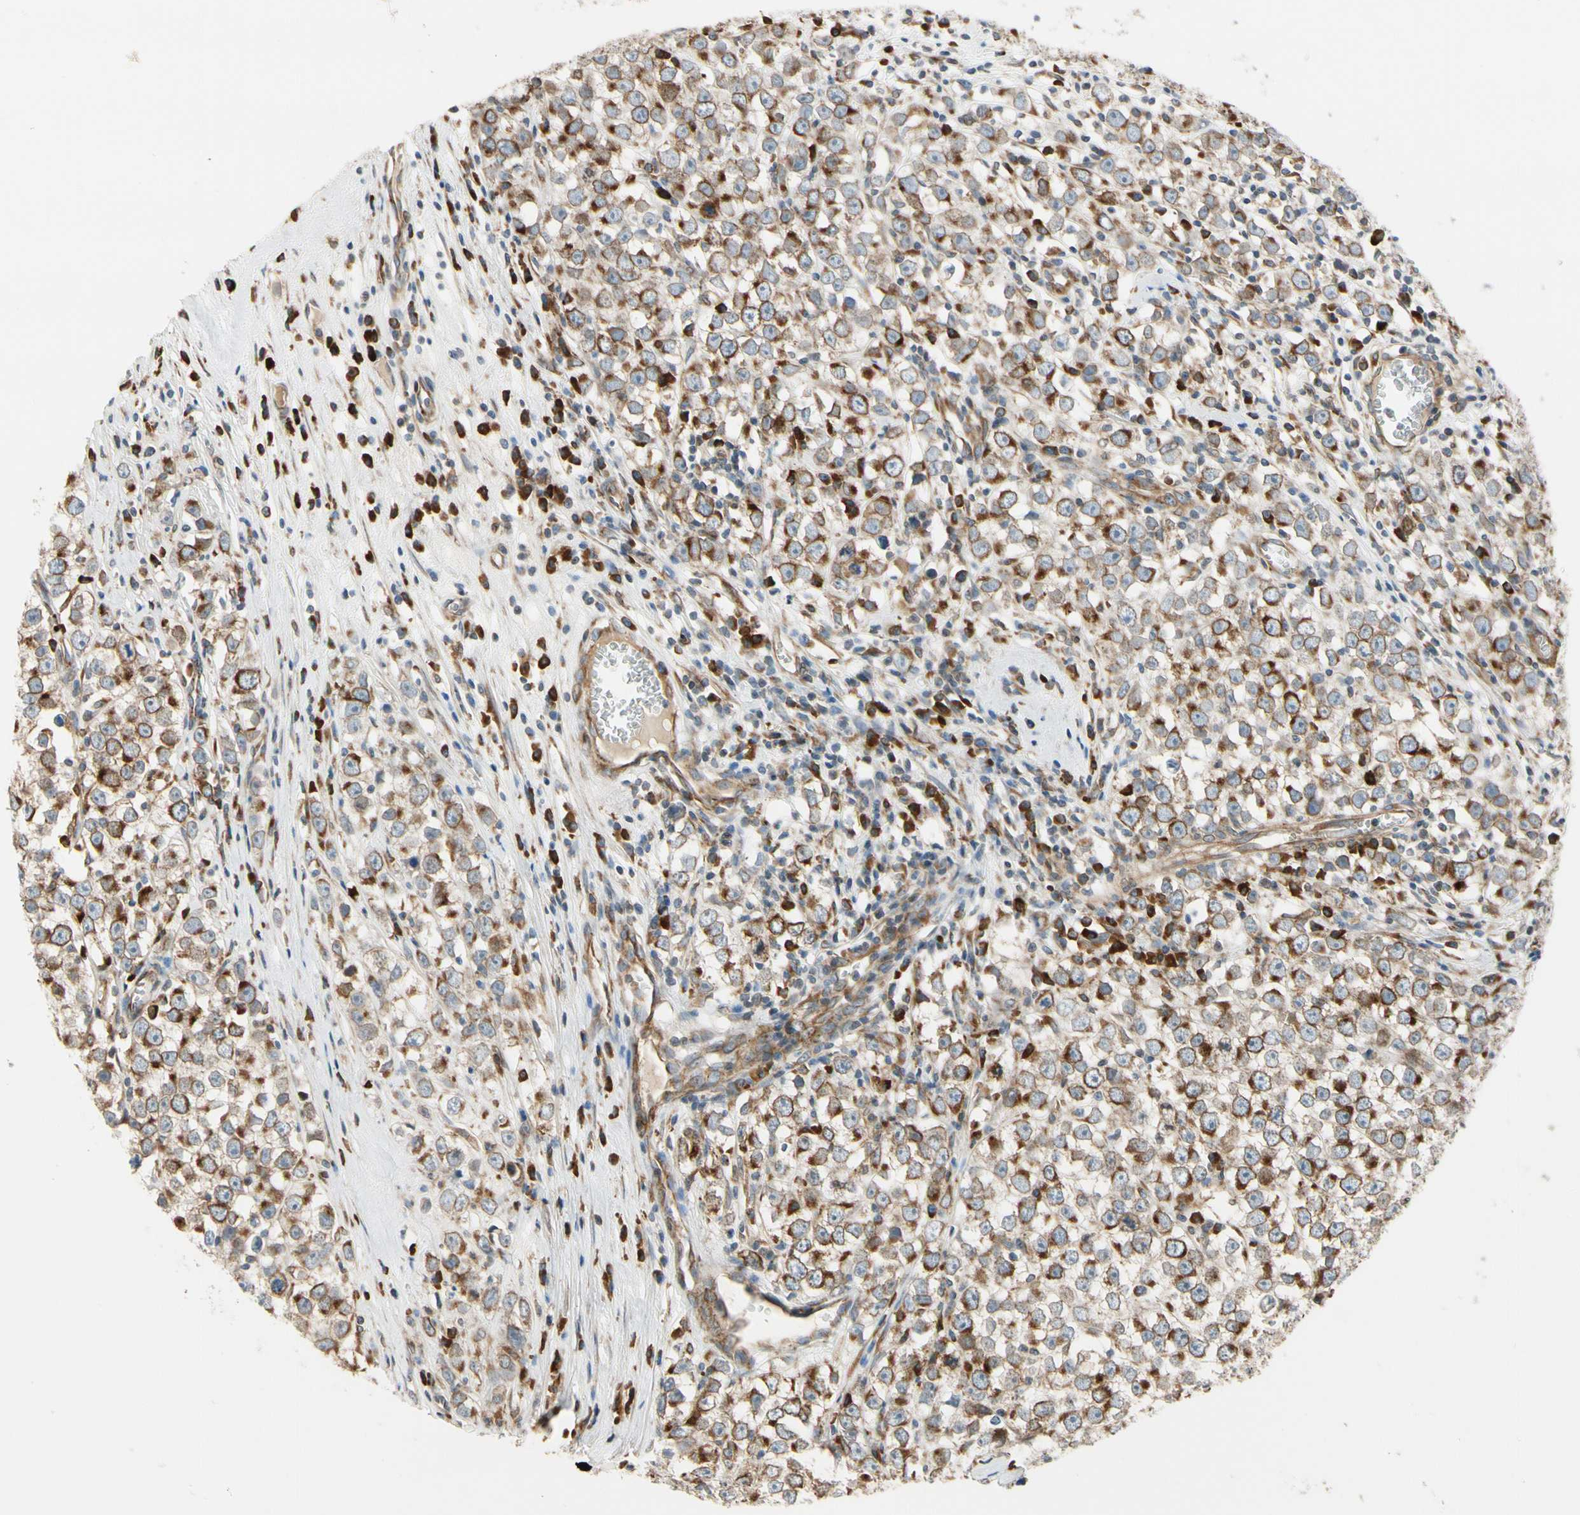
{"staining": {"intensity": "moderate", "quantity": ">75%", "location": "cytoplasmic/membranous"}, "tissue": "testis cancer", "cell_type": "Tumor cells", "image_type": "cancer", "snomed": [{"axis": "morphology", "description": "Seminoma, NOS"}, {"axis": "morphology", "description": "Carcinoma, Embryonal, NOS"}, {"axis": "topography", "description": "Testis"}], "caption": "Immunohistochemistry (IHC) photomicrograph of testis cancer stained for a protein (brown), which reveals medium levels of moderate cytoplasmic/membranous staining in about >75% of tumor cells.", "gene": "CLCC1", "patient": {"sex": "male", "age": 52}}